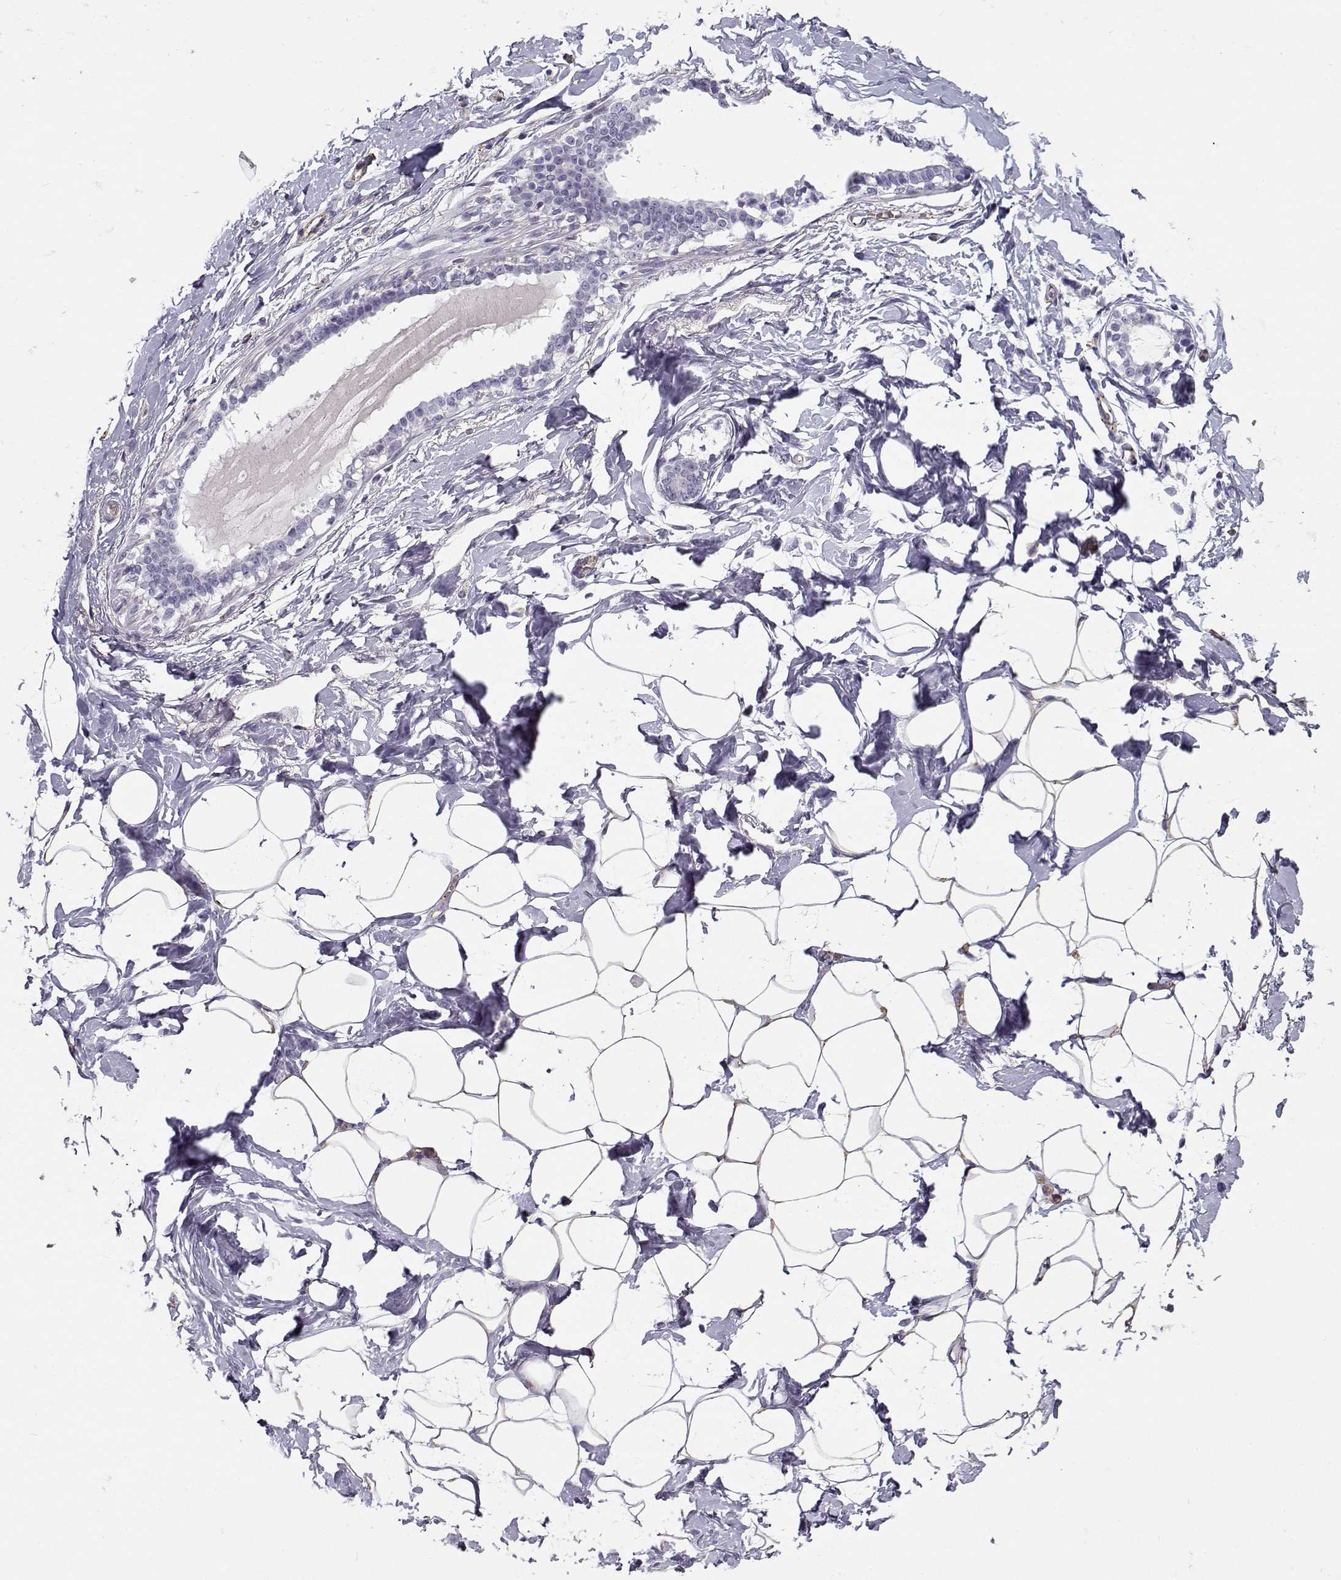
{"staining": {"intensity": "negative", "quantity": "none", "location": "none"}, "tissue": "breast", "cell_type": "Adipocytes", "image_type": "normal", "snomed": [{"axis": "morphology", "description": "Normal tissue, NOS"}, {"axis": "morphology", "description": "Lobular carcinoma, in situ"}, {"axis": "topography", "description": "Breast"}], "caption": "Adipocytes show no significant positivity in normal breast. Nuclei are stained in blue.", "gene": "MYO1A", "patient": {"sex": "female", "age": 35}}